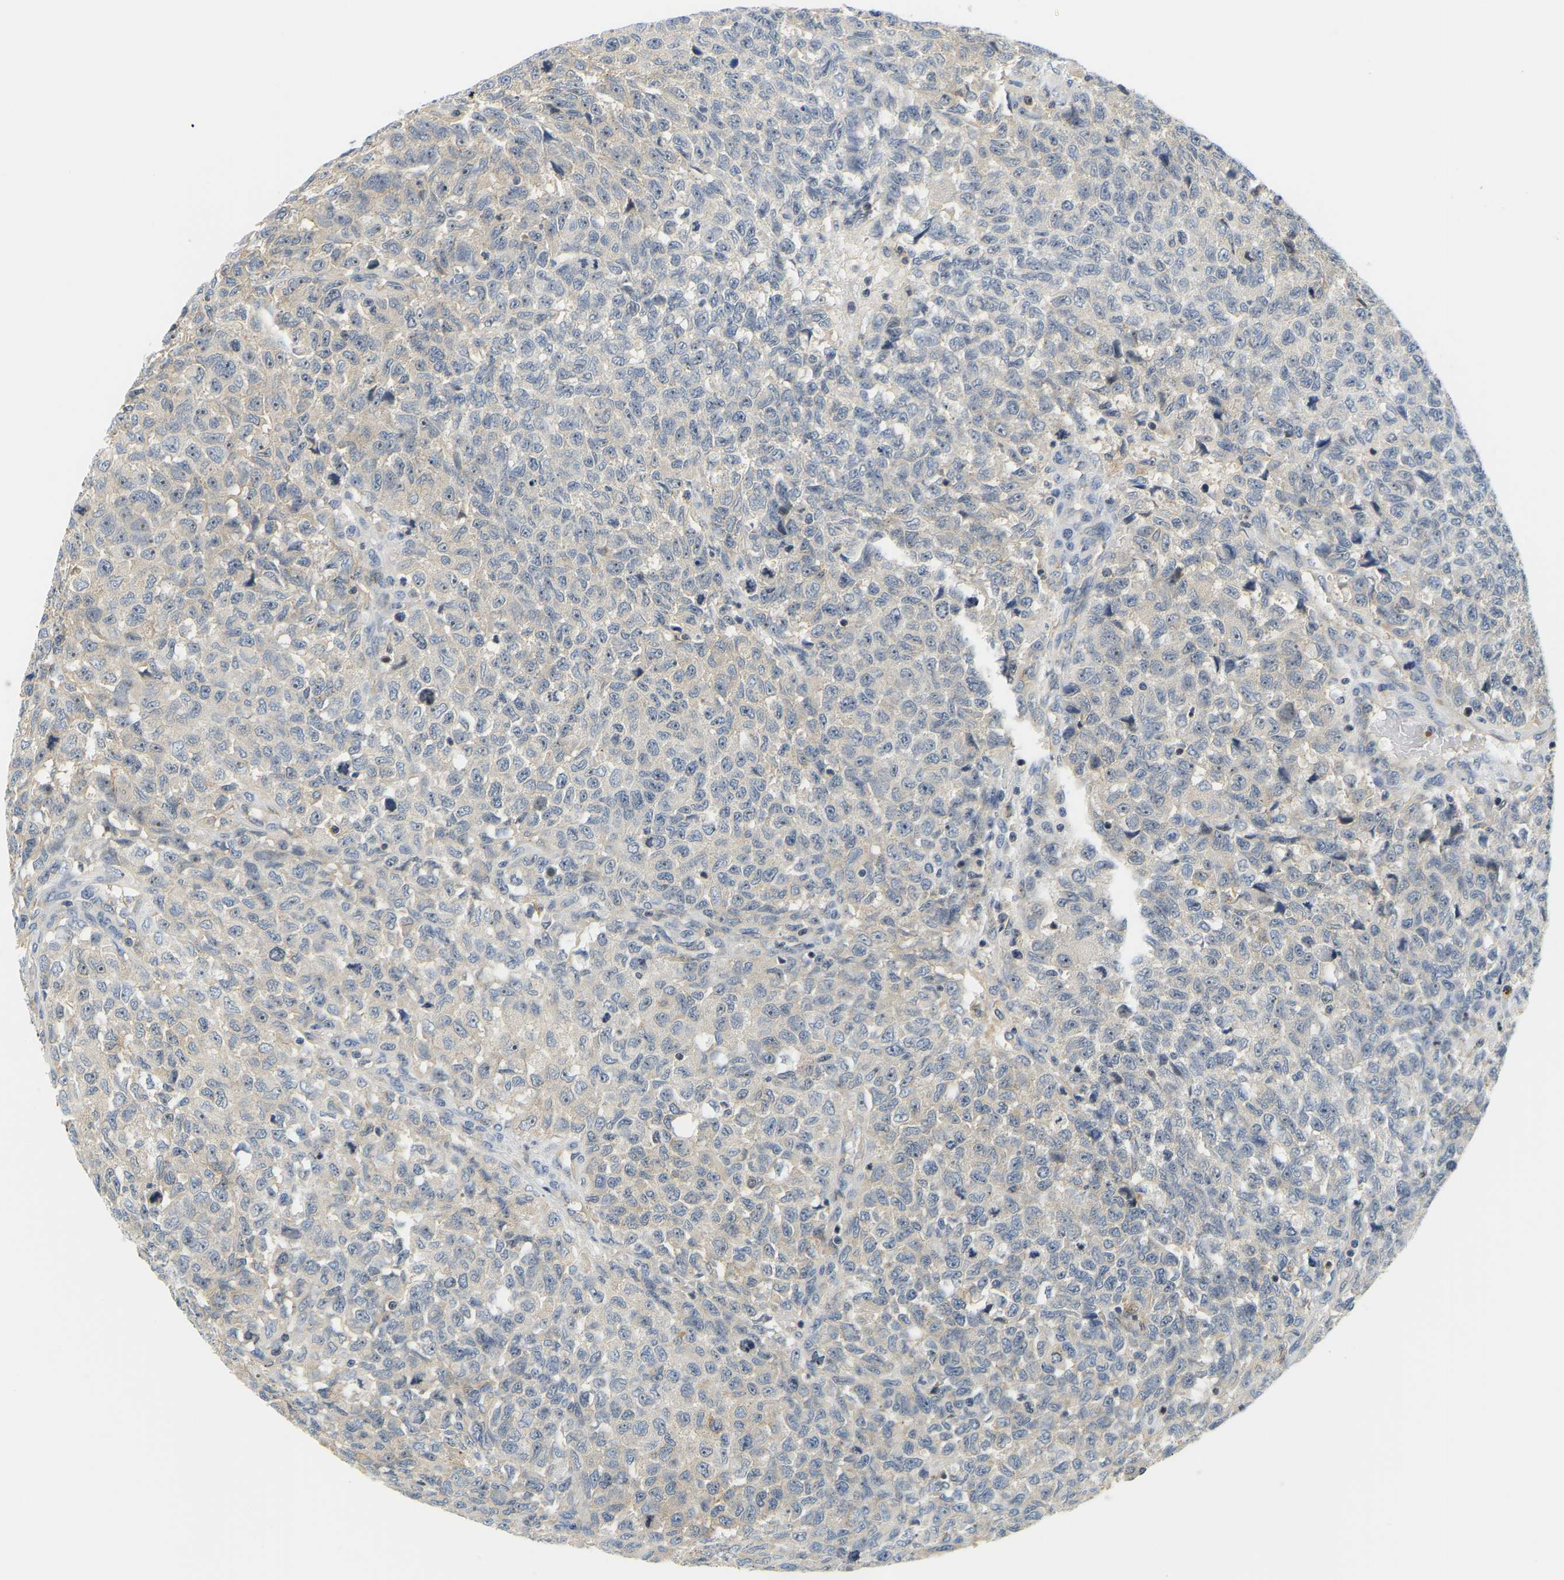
{"staining": {"intensity": "weak", "quantity": "<25%", "location": "cytoplasmic/membranous,nuclear"}, "tissue": "testis cancer", "cell_type": "Tumor cells", "image_type": "cancer", "snomed": [{"axis": "morphology", "description": "Seminoma, NOS"}, {"axis": "topography", "description": "Testis"}], "caption": "High magnification brightfield microscopy of seminoma (testis) stained with DAB (3,3'-diaminobenzidine) (brown) and counterstained with hematoxylin (blue): tumor cells show no significant positivity.", "gene": "RRP1", "patient": {"sex": "male", "age": 59}}